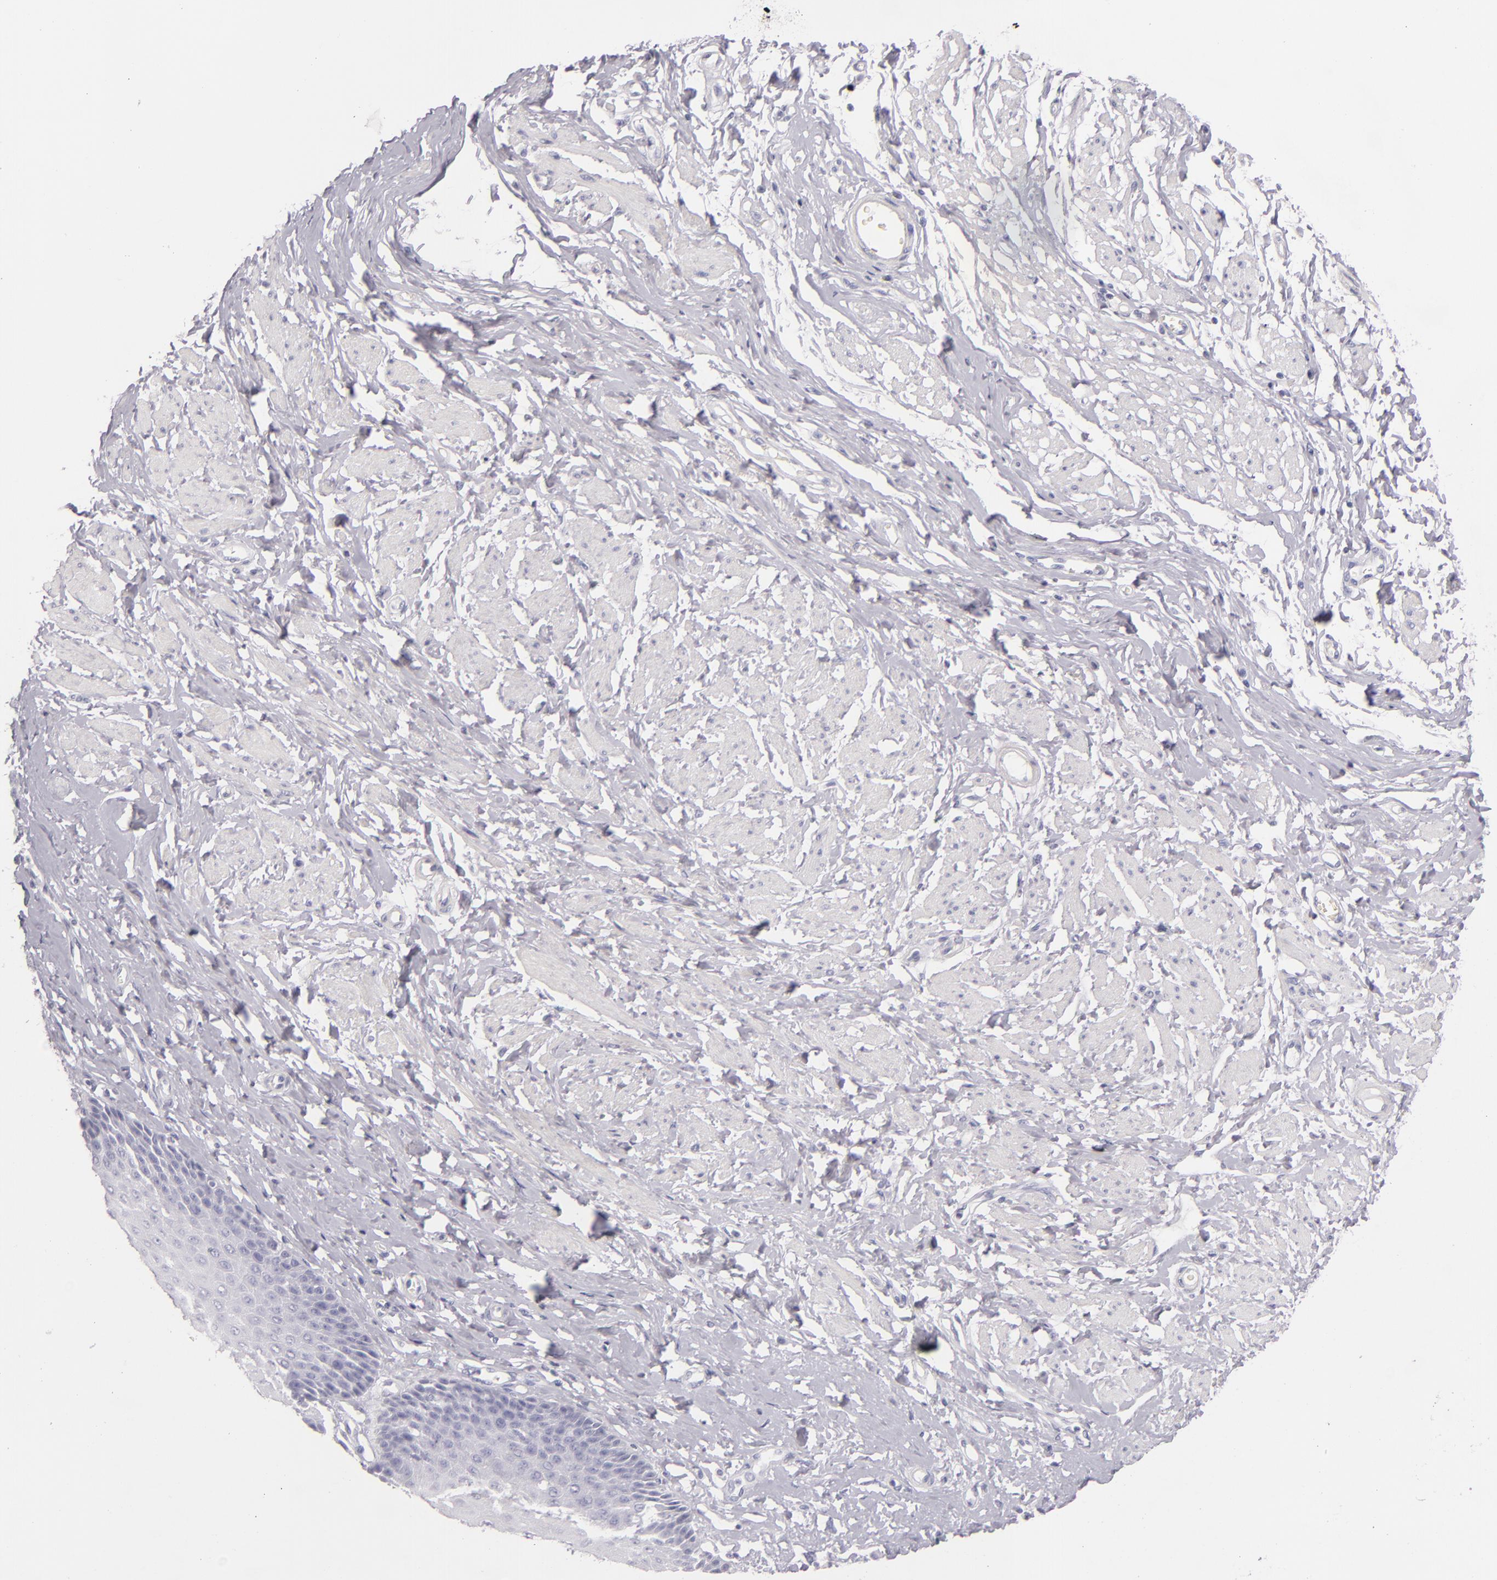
{"staining": {"intensity": "negative", "quantity": "none", "location": "none"}, "tissue": "esophagus", "cell_type": "Squamous epithelial cells", "image_type": "normal", "snomed": [{"axis": "morphology", "description": "Normal tissue, NOS"}, {"axis": "topography", "description": "Esophagus"}], "caption": "An immunohistochemistry (IHC) photomicrograph of normal esophagus is shown. There is no staining in squamous epithelial cells of esophagus.", "gene": "FABP1", "patient": {"sex": "male", "age": 70}}